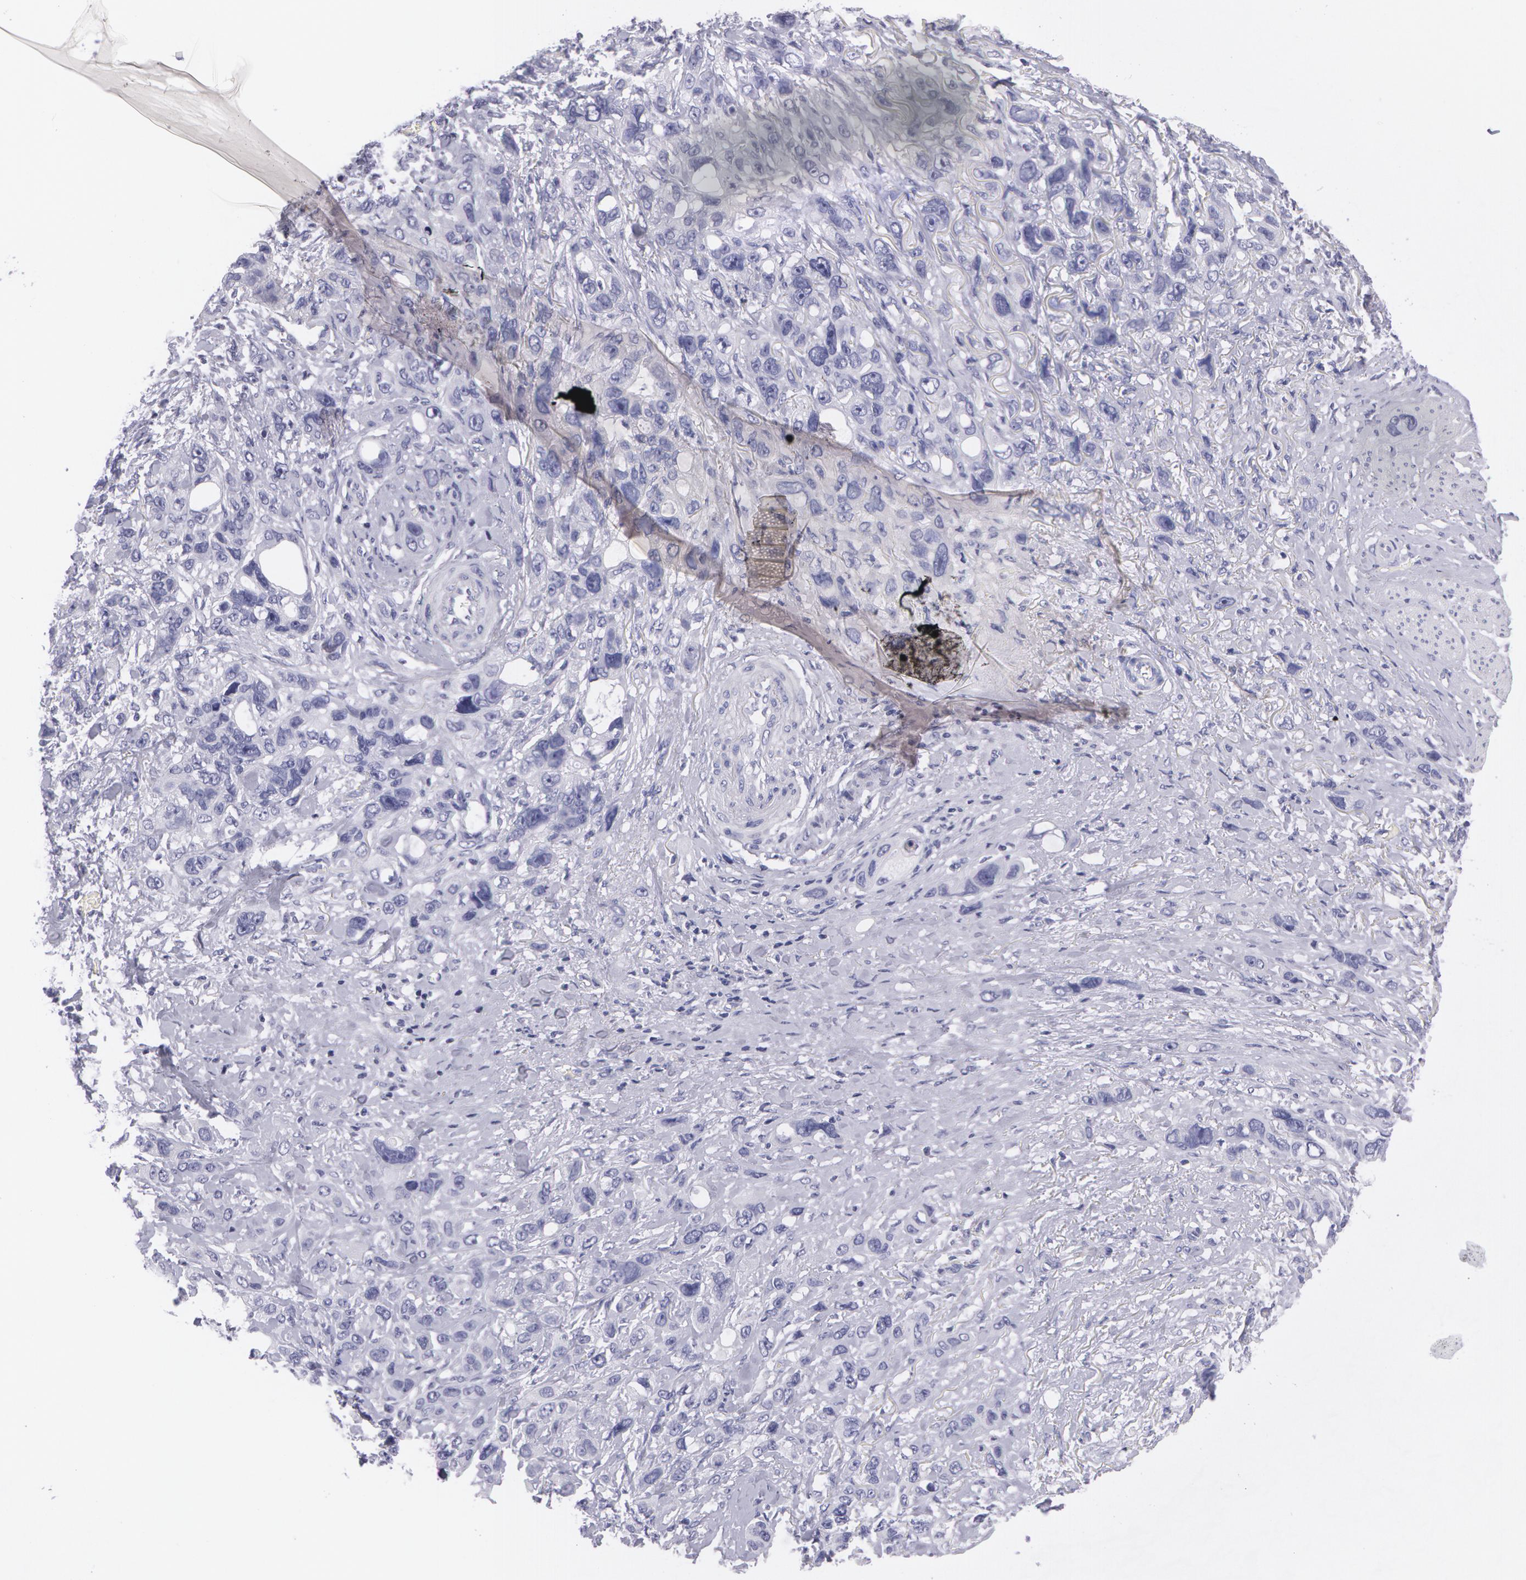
{"staining": {"intensity": "negative", "quantity": "none", "location": "none"}, "tissue": "stomach cancer", "cell_type": "Tumor cells", "image_type": "cancer", "snomed": [{"axis": "morphology", "description": "Adenocarcinoma, NOS"}, {"axis": "topography", "description": "Stomach, upper"}], "caption": "High magnification brightfield microscopy of adenocarcinoma (stomach) stained with DAB (3,3'-diaminobenzidine) (brown) and counterstained with hematoxylin (blue): tumor cells show no significant staining. (Brightfield microscopy of DAB immunohistochemistry at high magnification).", "gene": "AMACR", "patient": {"sex": "male", "age": 47}}